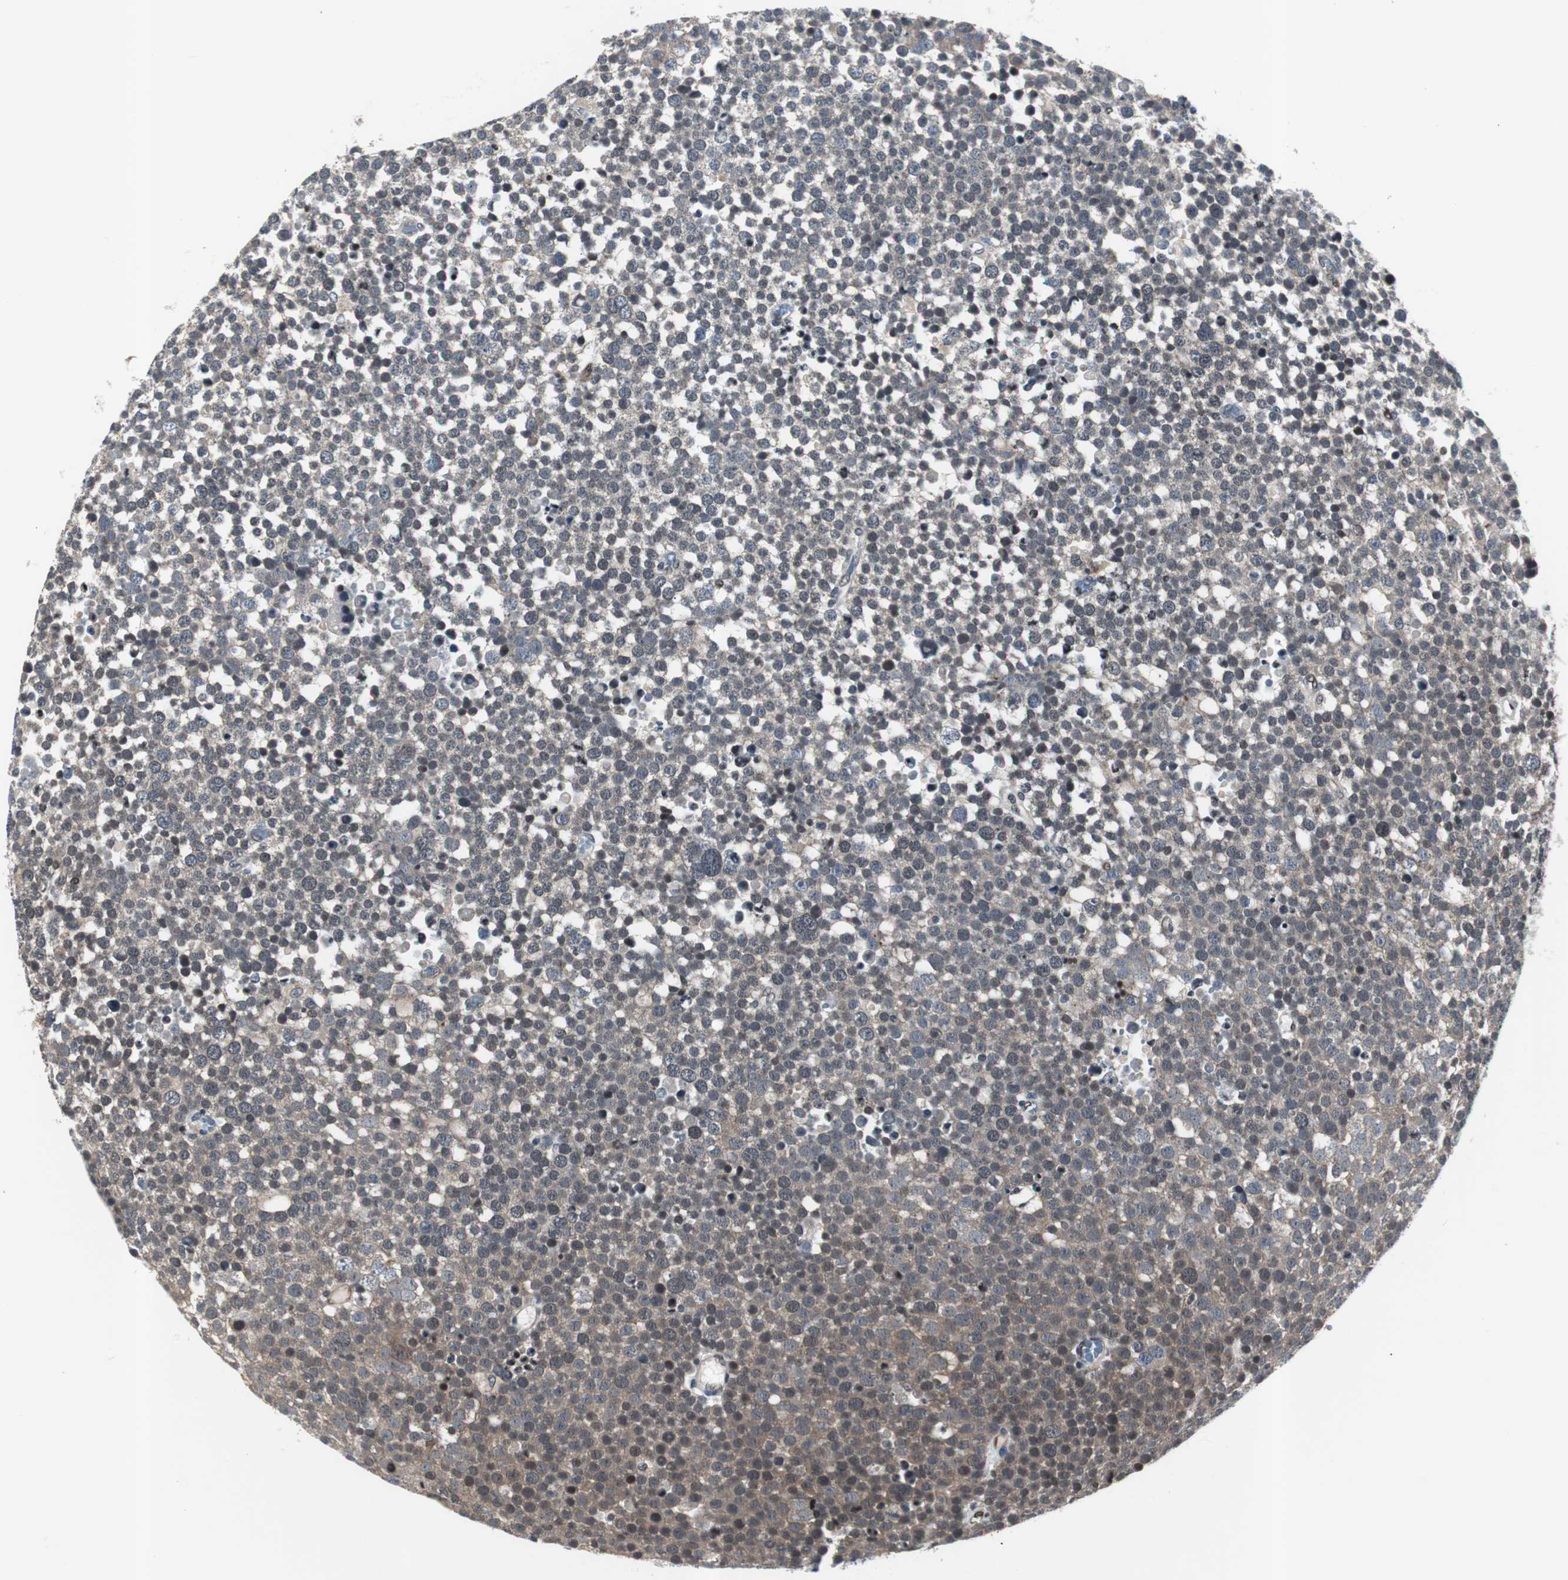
{"staining": {"intensity": "weak", "quantity": "<25%", "location": "cytoplasmic/membranous"}, "tissue": "testis cancer", "cell_type": "Tumor cells", "image_type": "cancer", "snomed": [{"axis": "morphology", "description": "Seminoma, NOS"}, {"axis": "topography", "description": "Testis"}], "caption": "This is an IHC photomicrograph of testis cancer. There is no positivity in tumor cells.", "gene": "SMAD1", "patient": {"sex": "male", "age": 71}}